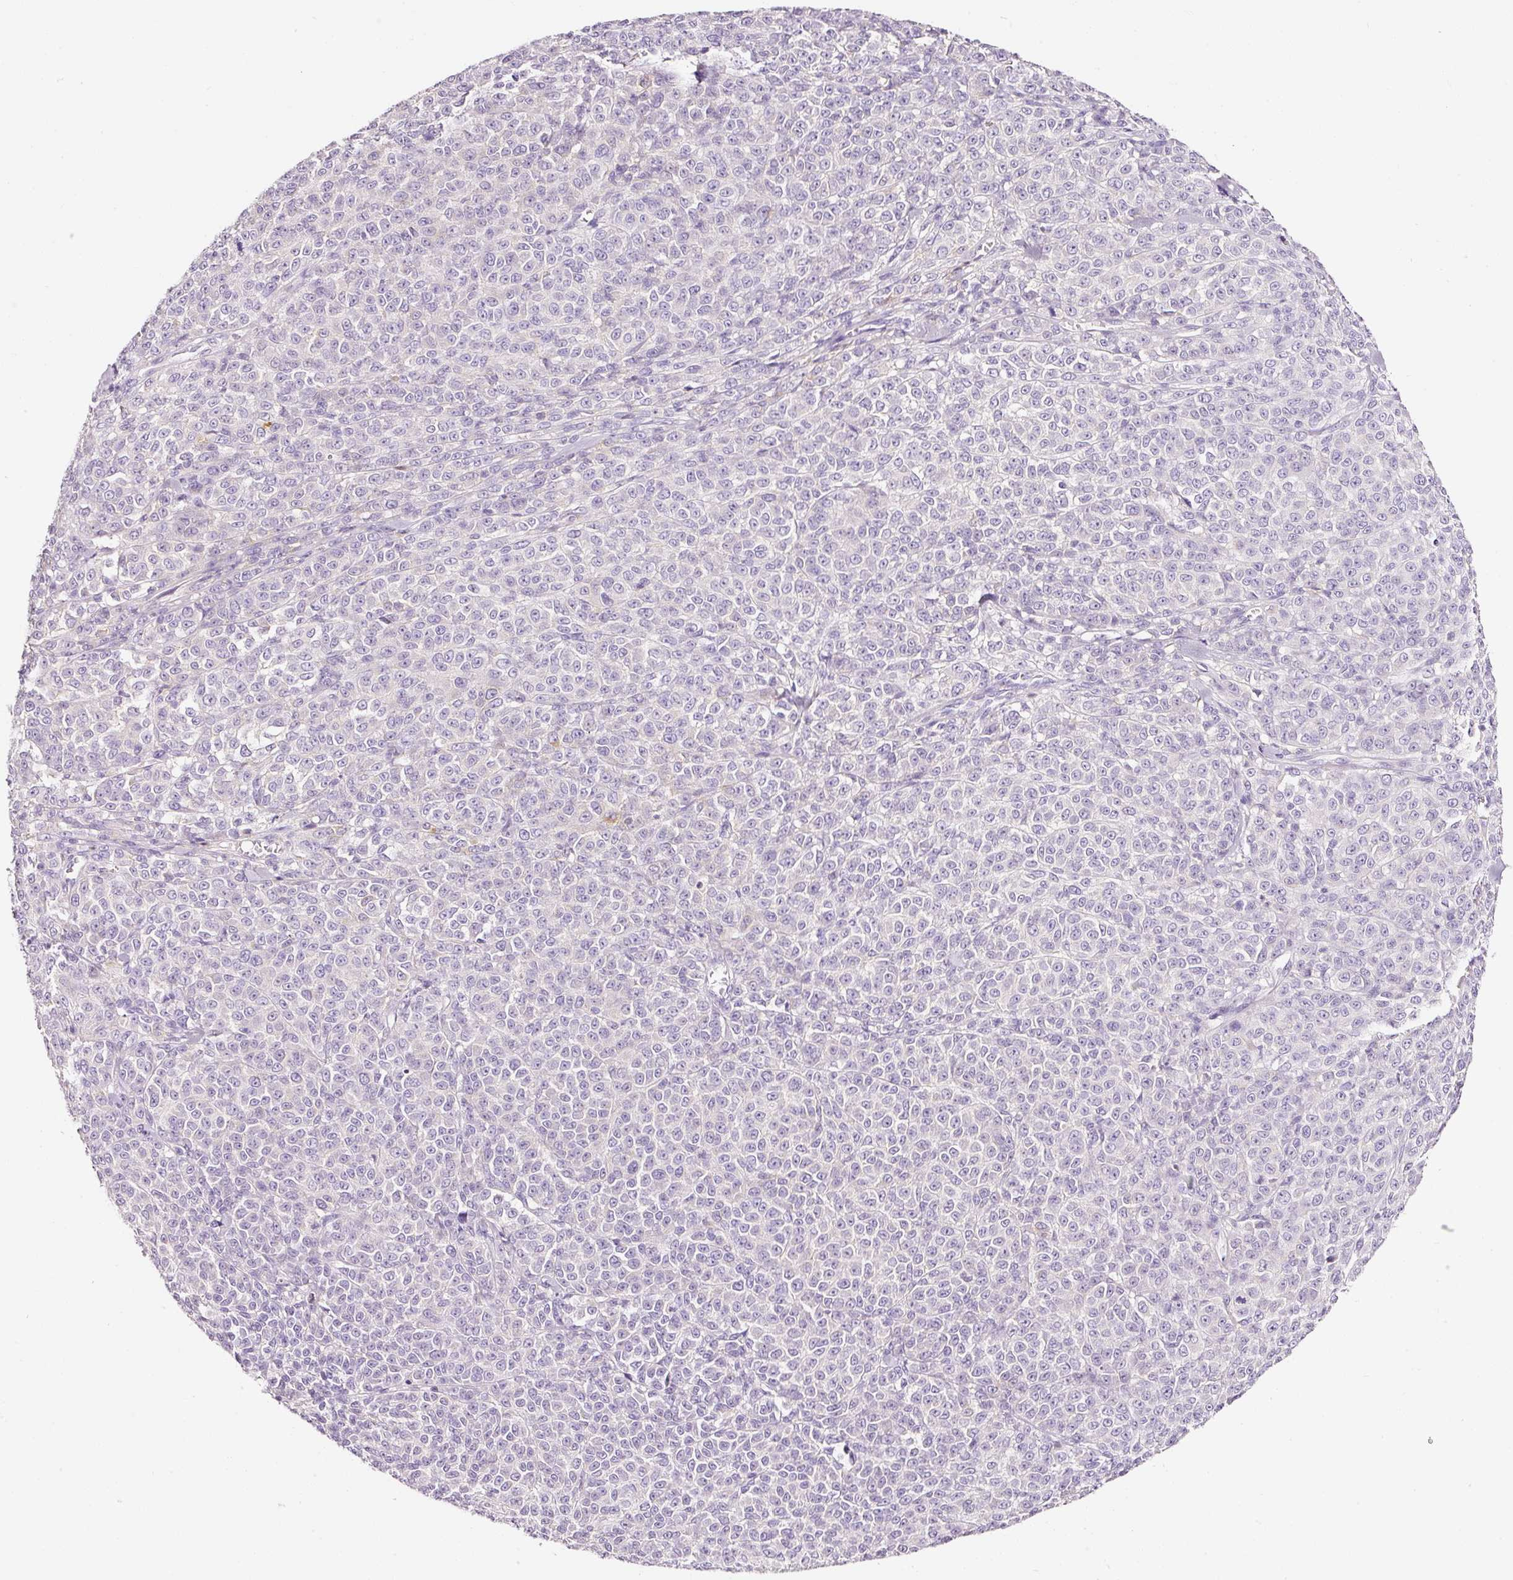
{"staining": {"intensity": "negative", "quantity": "none", "location": "none"}, "tissue": "melanoma", "cell_type": "Tumor cells", "image_type": "cancer", "snomed": [{"axis": "morphology", "description": "Normal tissue, NOS"}, {"axis": "morphology", "description": "Malignant melanoma, NOS"}, {"axis": "topography", "description": "Skin"}], "caption": "Melanoma was stained to show a protein in brown. There is no significant staining in tumor cells.", "gene": "CYB561A3", "patient": {"sex": "female", "age": 34}}